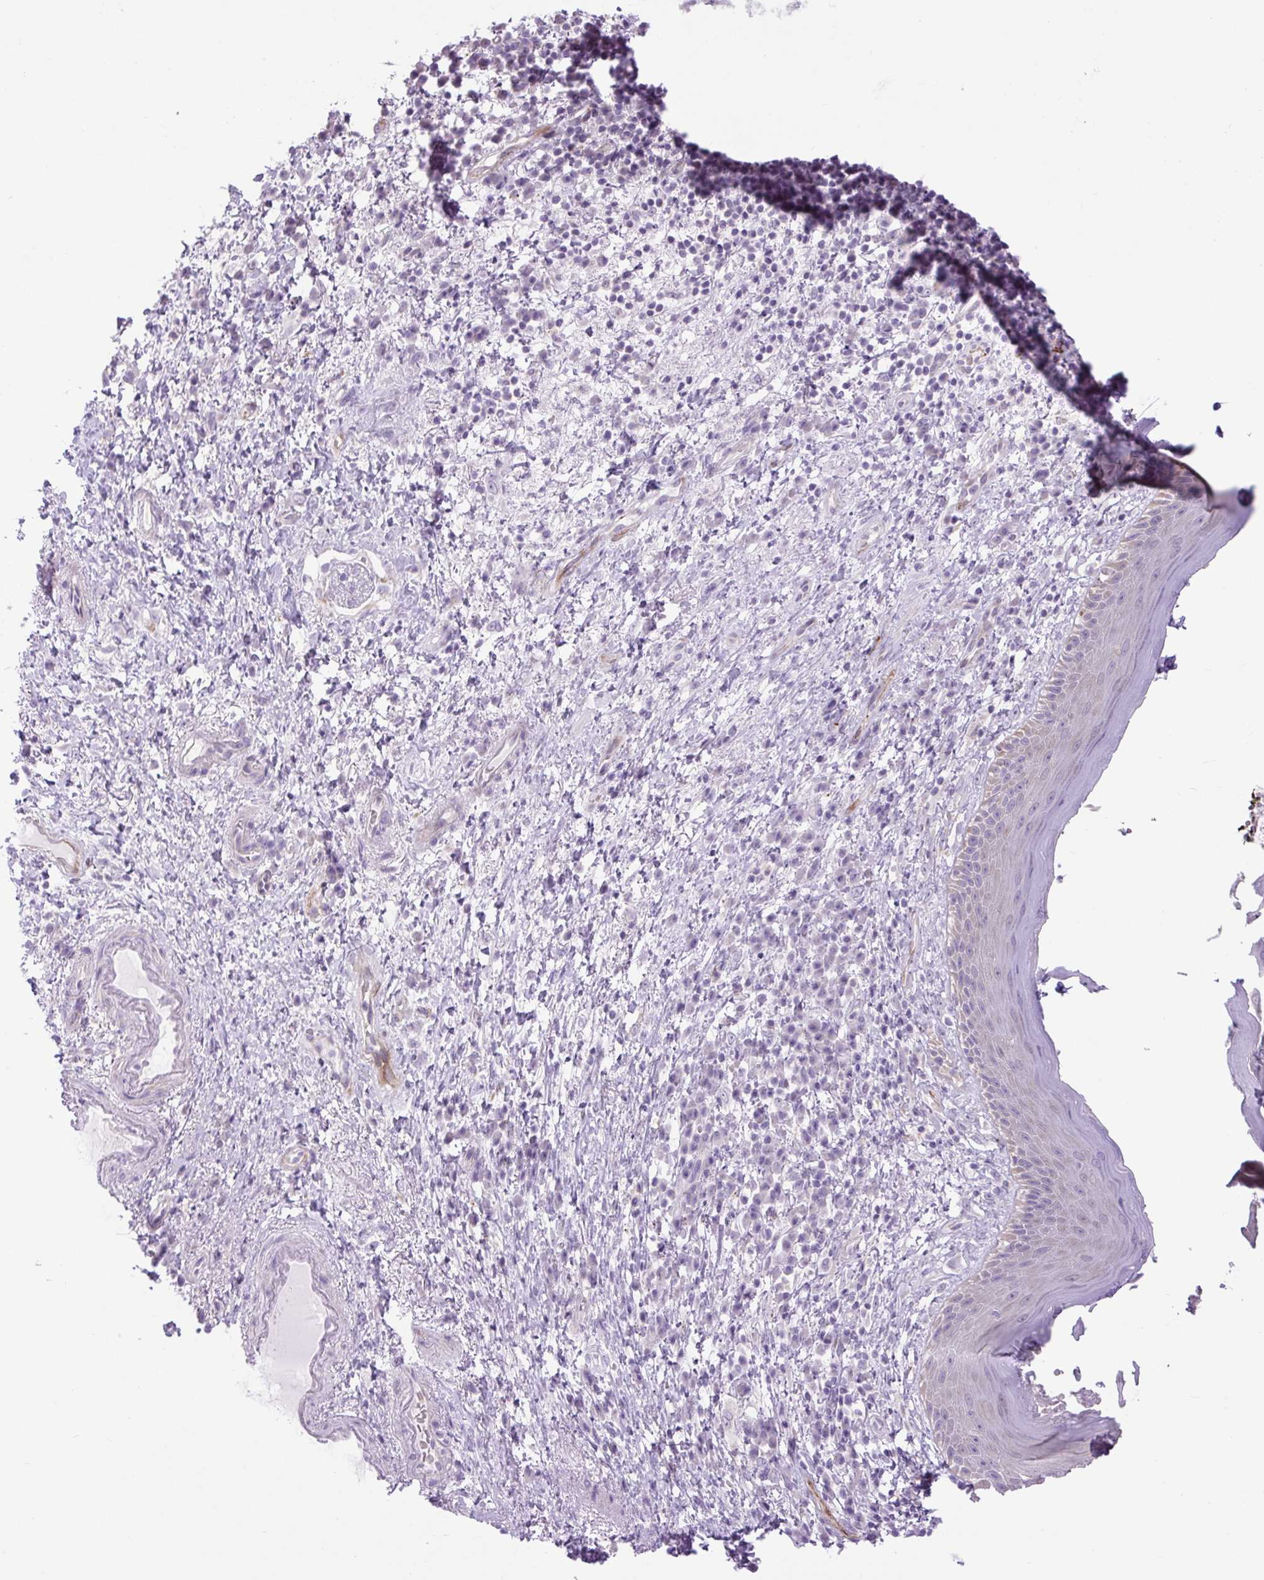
{"staining": {"intensity": "negative", "quantity": "none", "location": "none"}, "tissue": "skin", "cell_type": "Epidermal cells", "image_type": "normal", "snomed": [{"axis": "morphology", "description": "Normal tissue, NOS"}, {"axis": "topography", "description": "Anal"}], "caption": "A high-resolution histopathology image shows immunohistochemistry staining of normal skin, which exhibits no significant positivity in epidermal cells.", "gene": "RNASE10", "patient": {"sex": "male", "age": 78}}